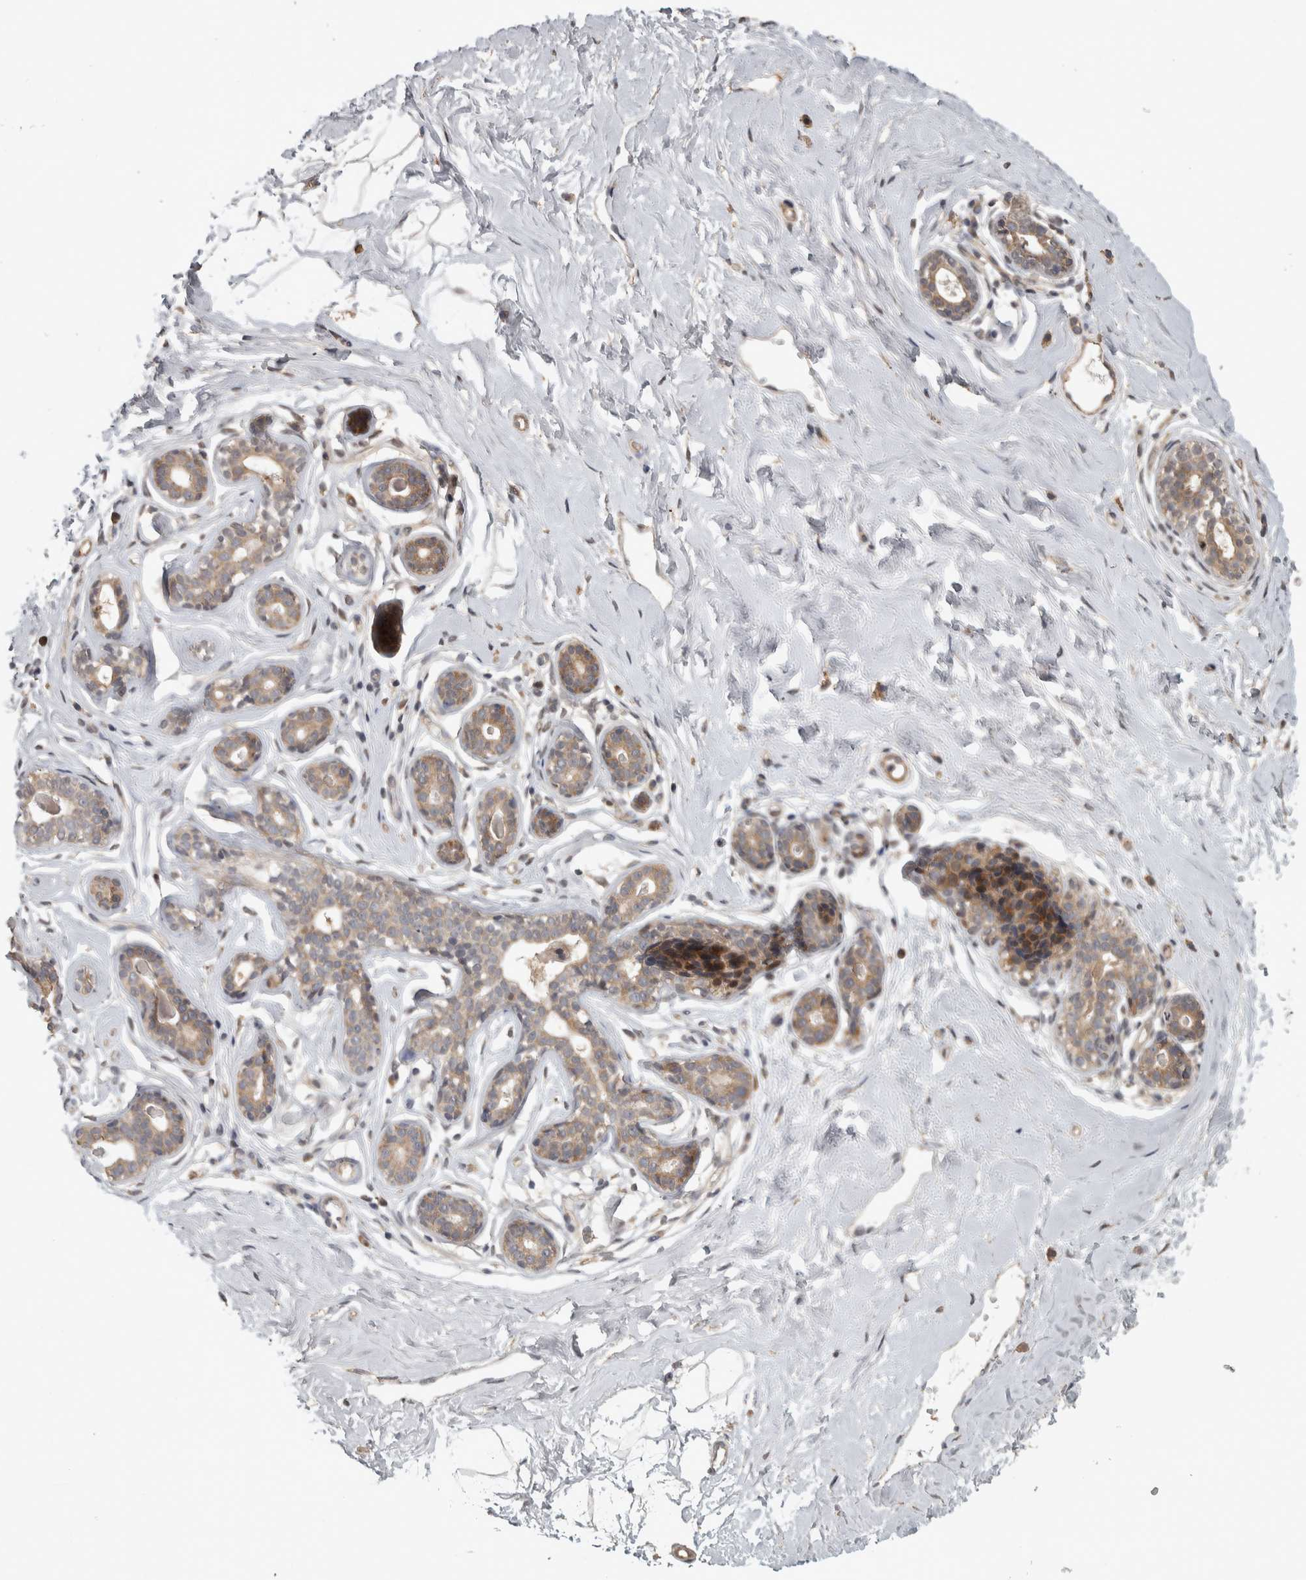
{"staining": {"intensity": "negative", "quantity": "none", "location": "none"}, "tissue": "breast", "cell_type": "Adipocytes", "image_type": "normal", "snomed": [{"axis": "morphology", "description": "Normal tissue, NOS"}, {"axis": "topography", "description": "Breast"}], "caption": "Immunohistochemistry of normal breast demonstrates no staining in adipocytes.", "gene": "ERAL1", "patient": {"sex": "female", "age": 23}}